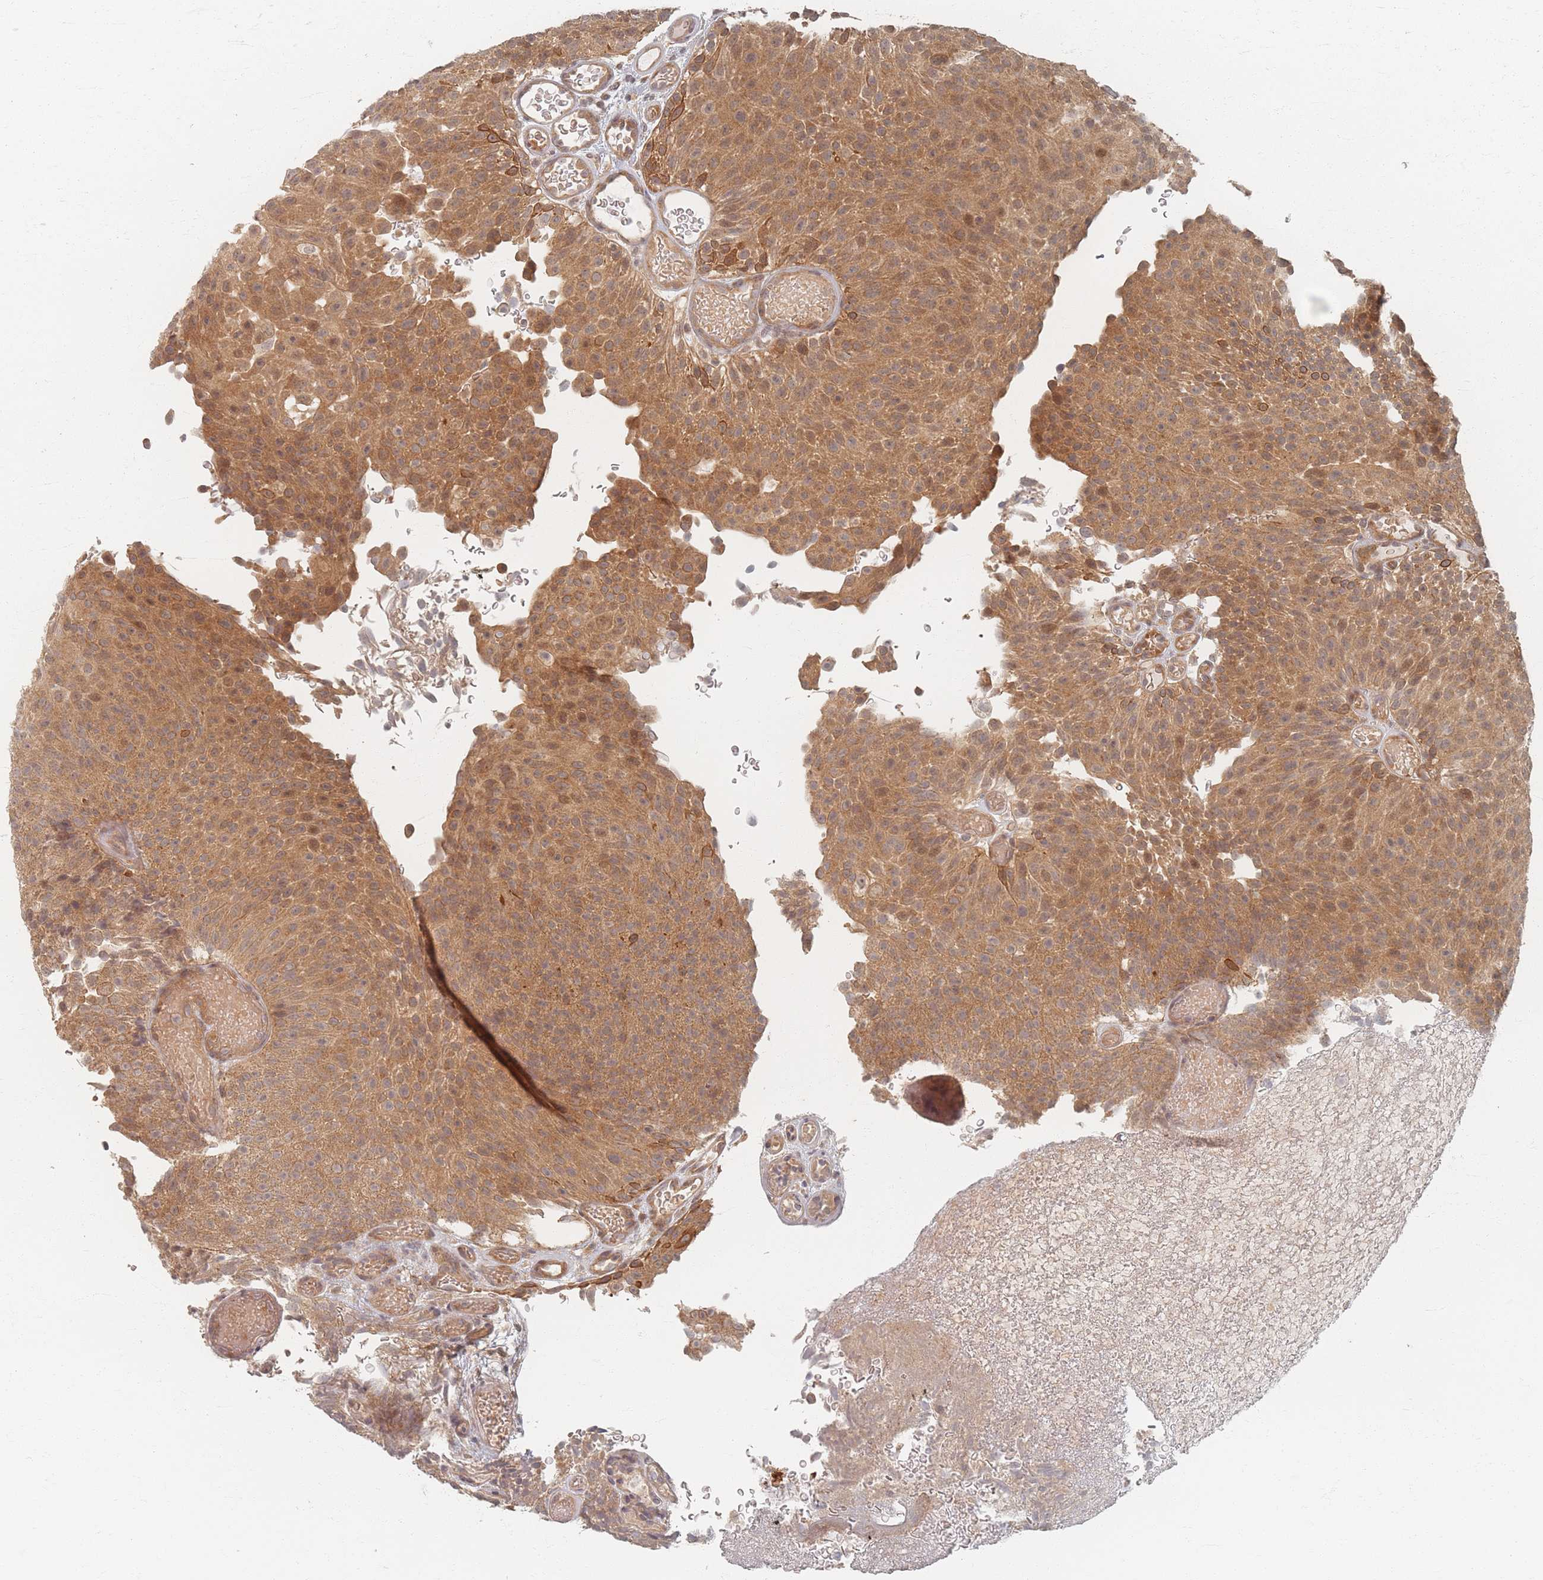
{"staining": {"intensity": "moderate", "quantity": ">75%", "location": "cytoplasmic/membranous,nuclear"}, "tissue": "urothelial cancer", "cell_type": "Tumor cells", "image_type": "cancer", "snomed": [{"axis": "morphology", "description": "Urothelial carcinoma, Low grade"}, {"axis": "topography", "description": "Urinary bladder"}], "caption": "Urothelial carcinoma (low-grade) tissue demonstrates moderate cytoplasmic/membranous and nuclear expression in about >75% of tumor cells, visualized by immunohistochemistry. Nuclei are stained in blue.", "gene": "PSMD9", "patient": {"sex": "male", "age": 78}}